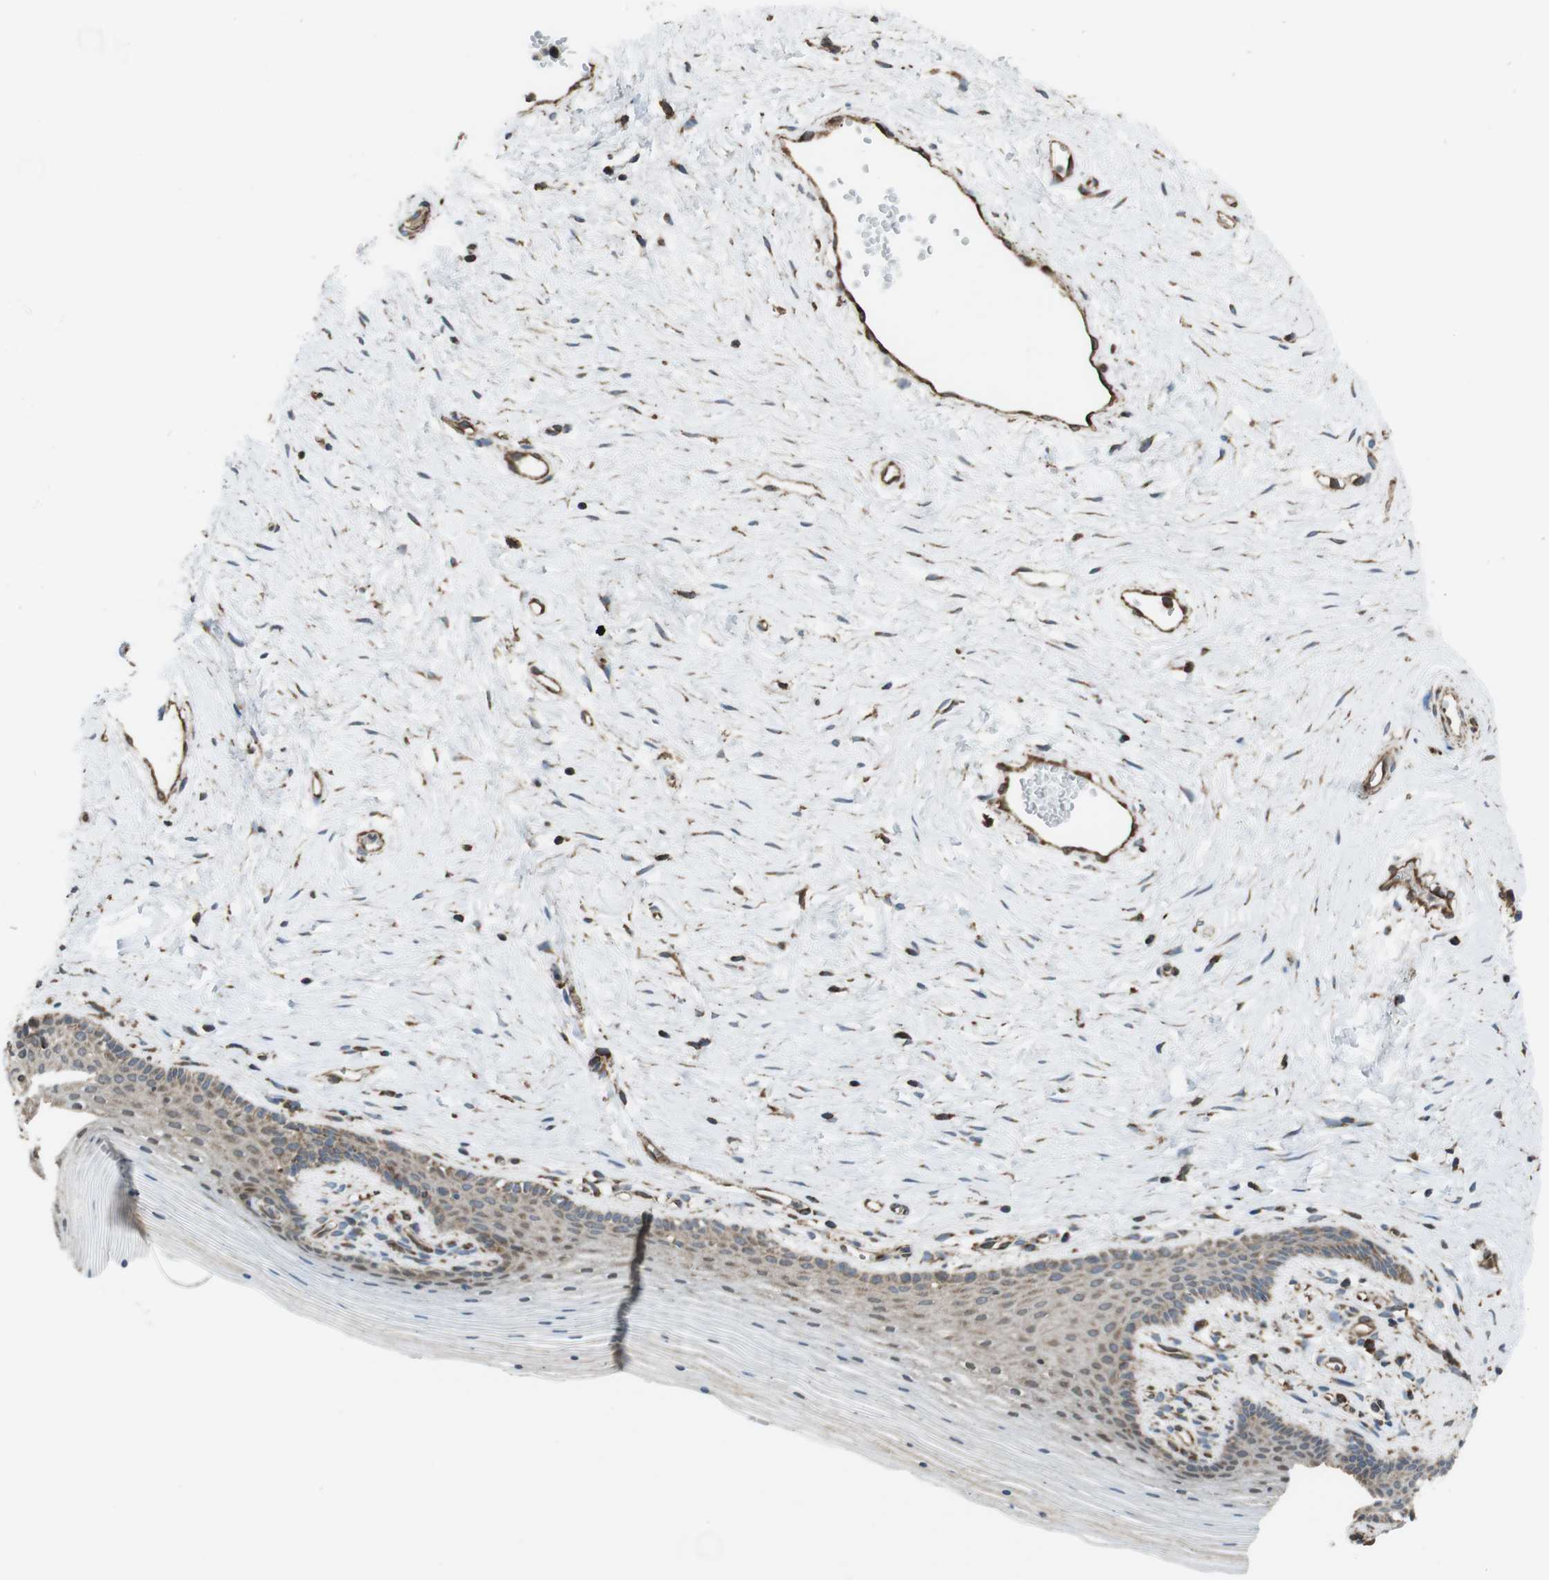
{"staining": {"intensity": "moderate", "quantity": "<25%", "location": "cytoplasmic/membranous"}, "tissue": "vagina", "cell_type": "Squamous epithelial cells", "image_type": "normal", "snomed": [{"axis": "morphology", "description": "Normal tissue, NOS"}, {"axis": "topography", "description": "Vagina"}], "caption": "Brown immunohistochemical staining in normal human vagina exhibits moderate cytoplasmic/membranous expression in approximately <25% of squamous epithelial cells. The staining is performed using DAB brown chromogen to label protein expression. The nuclei are counter-stained blue using hematoxylin.", "gene": "GIMAP8", "patient": {"sex": "female", "age": 32}}